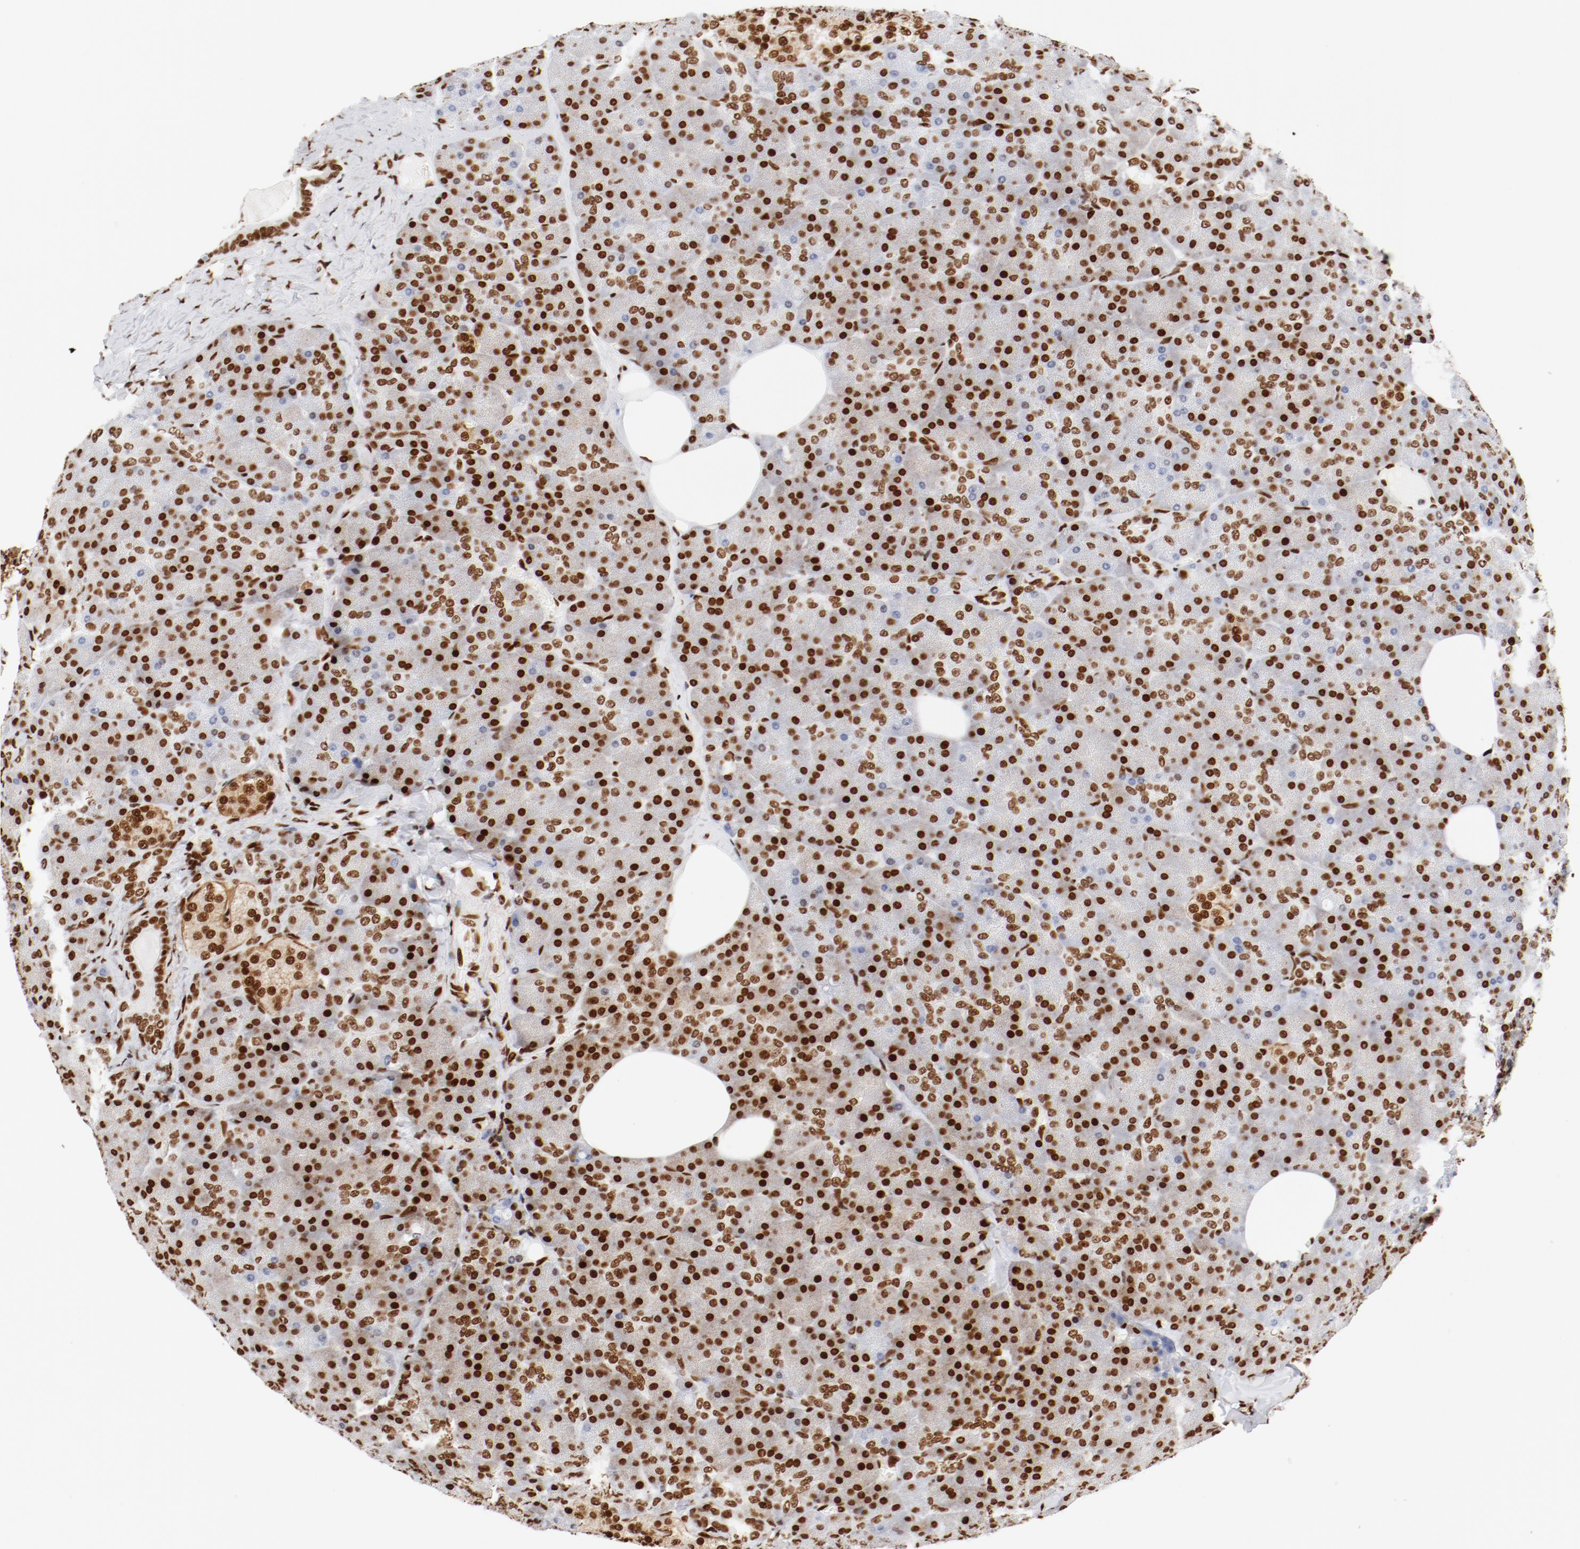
{"staining": {"intensity": "strong", "quantity": ">75%", "location": "nuclear"}, "tissue": "pancreas", "cell_type": "Exocrine glandular cells", "image_type": "normal", "snomed": [{"axis": "morphology", "description": "Normal tissue, NOS"}, {"axis": "topography", "description": "Pancreas"}], "caption": "A brown stain highlights strong nuclear expression of a protein in exocrine glandular cells of unremarkable human pancreas. (DAB IHC, brown staining for protein, blue staining for nuclei).", "gene": "CTBP1", "patient": {"sex": "female", "age": 35}}